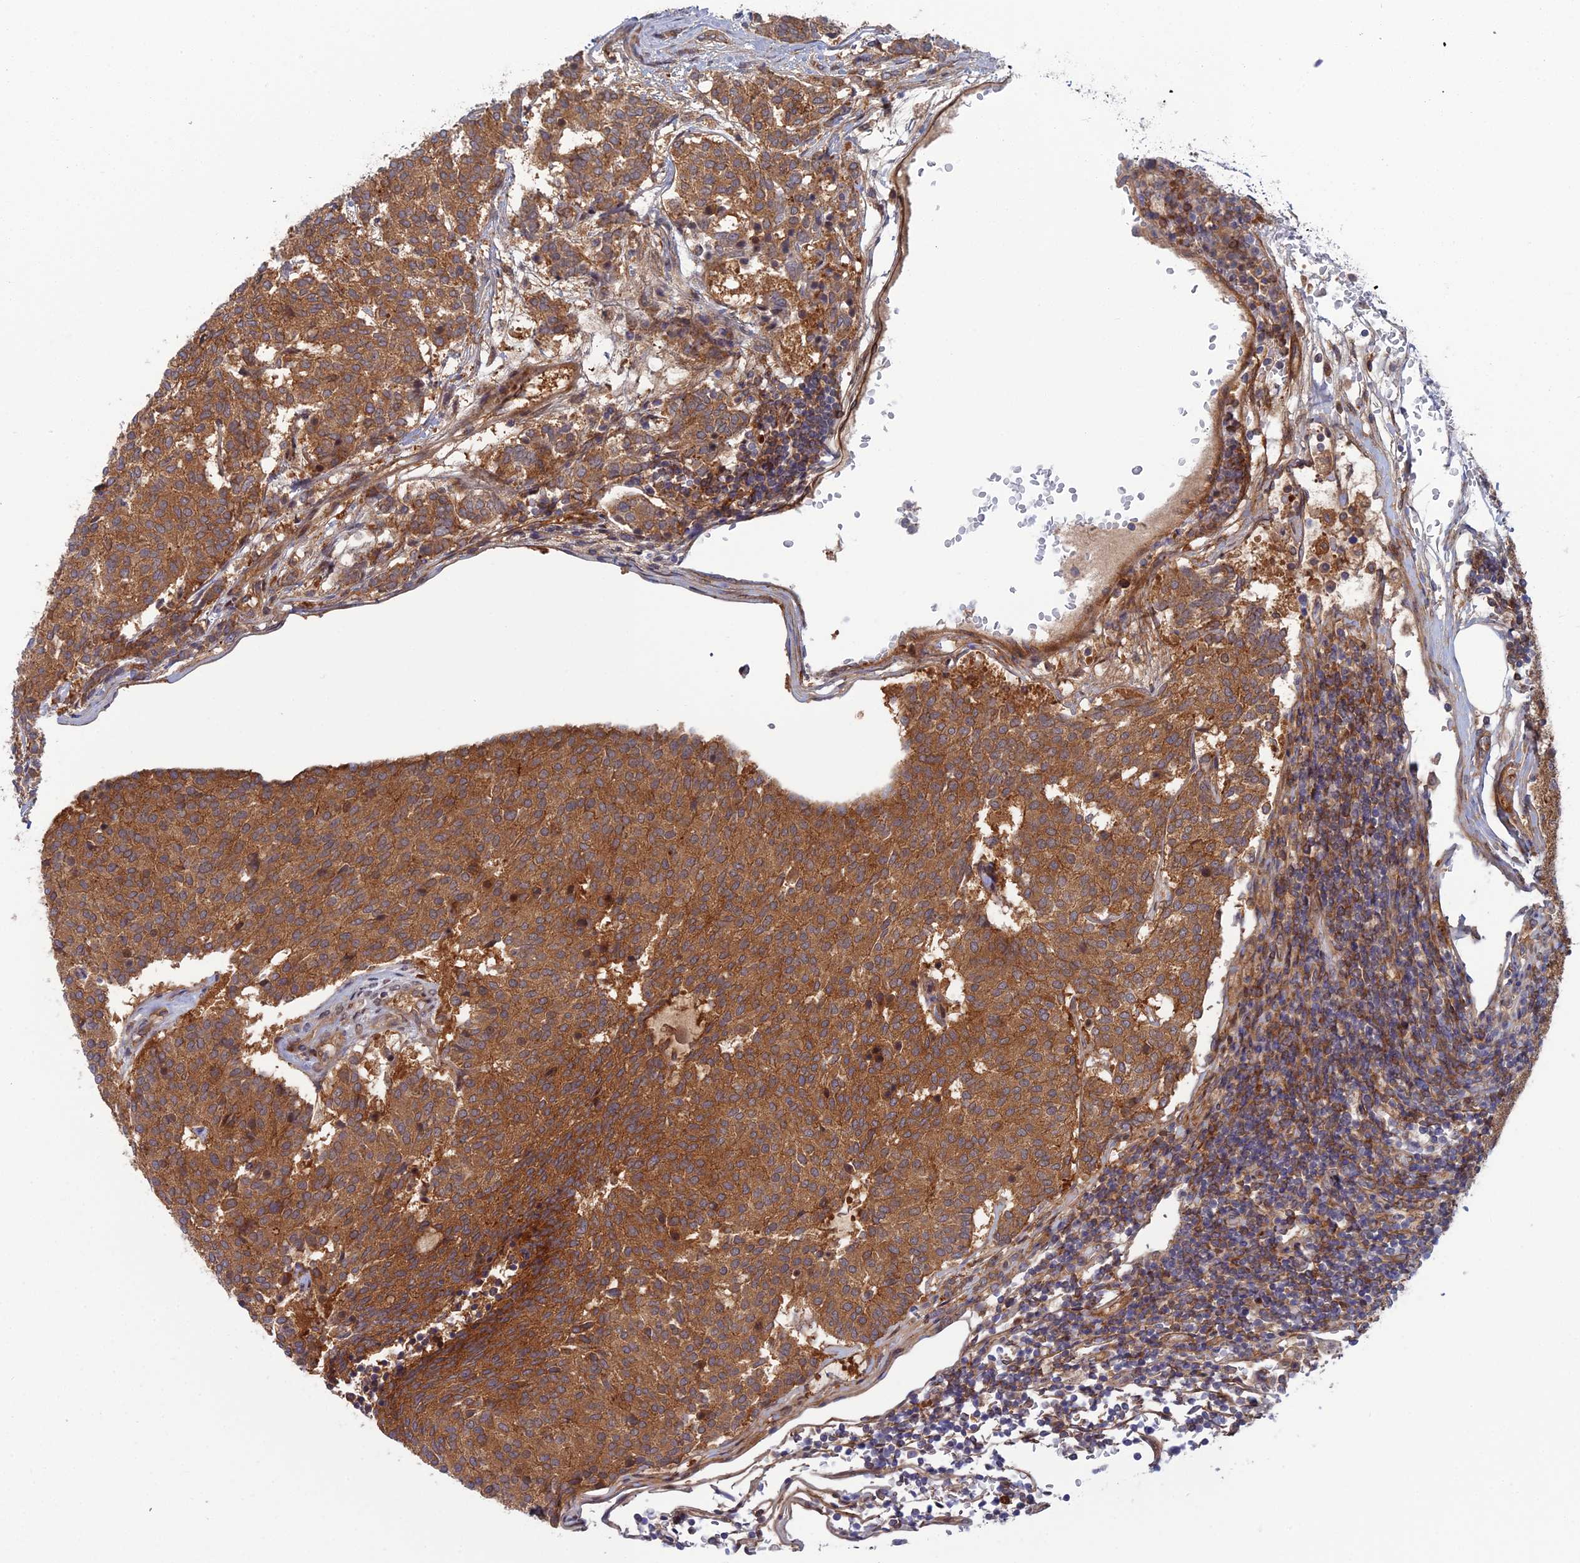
{"staining": {"intensity": "strong", "quantity": ">75%", "location": "cytoplasmic/membranous"}, "tissue": "carcinoid", "cell_type": "Tumor cells", "image_type": "cancer", "snomed": [{"axis": "morphology", "description": "Carcinoid, malignant, NOS"}, {"axis": "topography", "description": "Pancreas"}], "caption": "This micrograph exhibits immunohistochemistry (IHC) staining of malignant carcinoid, with high strong cytoplasmic/membranous expression in about >75% of tumor cells.", "gene": "ABHD1", "patient": {"sex": "female", "age": 54}}